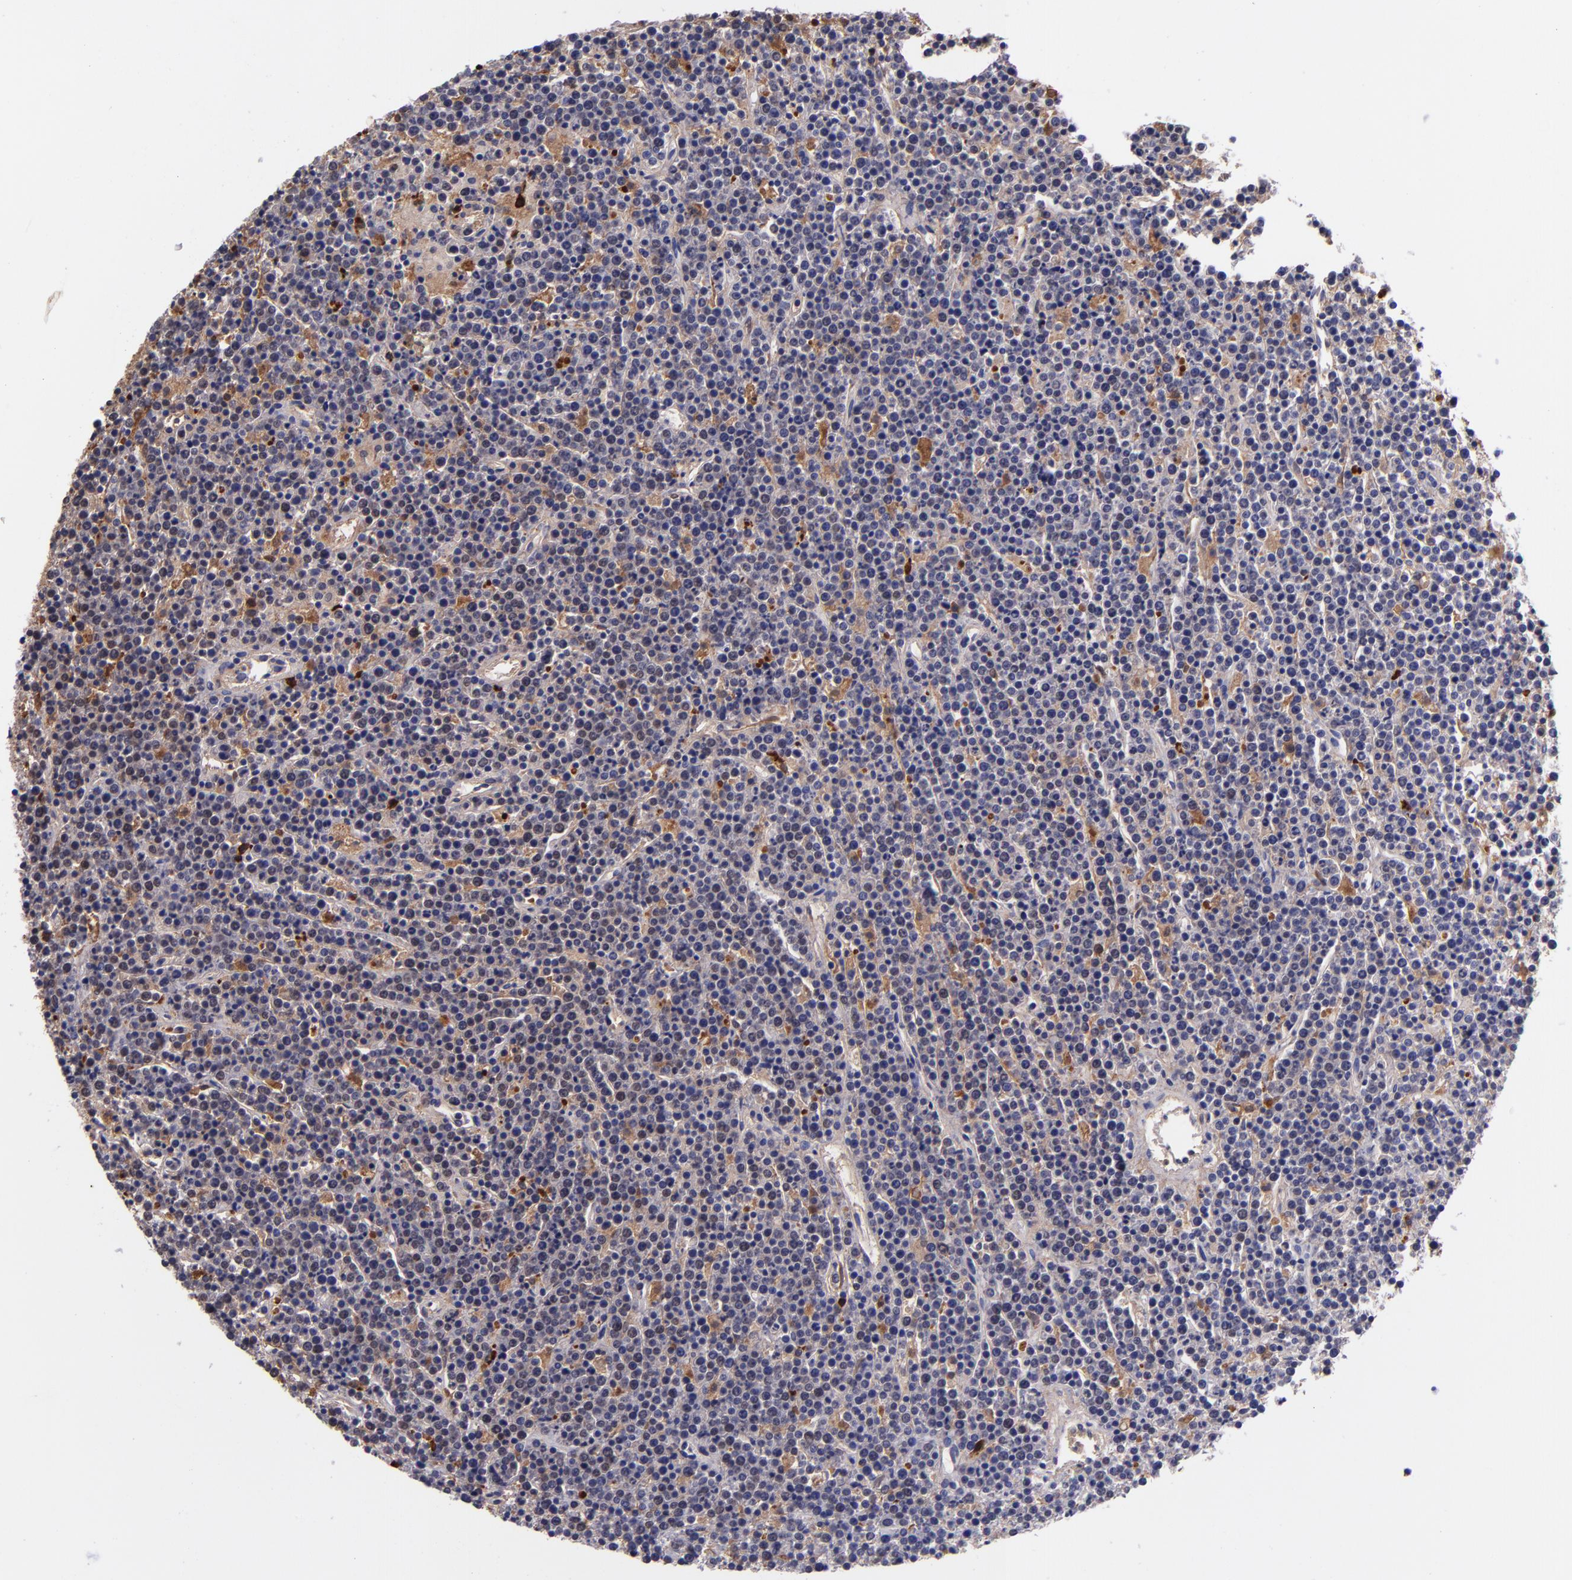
{"staining": {"intensity": "negative", "quantity": "none", "location": "none"}, "tissue": "lymphoma", "cell_type": "Tumor cells", "image_type": "cancer", "snomed": [{"axis": "morphology", "description": "Malignant lymphoma, non-Hodgkin's type, High grade"}, {"axis": "topography", "description": "Ovary"}], "caption": "High magnification brightfield microscopy of lymphoma stained with DAB (3,3'-diaminobenzidine) (brown) and counterstained with hematoxylin (blue): tumor cells show no significant expression. (DAB immunohistochemistry with hematoxylin counter stain).", "gene": "IVL", "patient": {"sex": "female", "age": 56}}